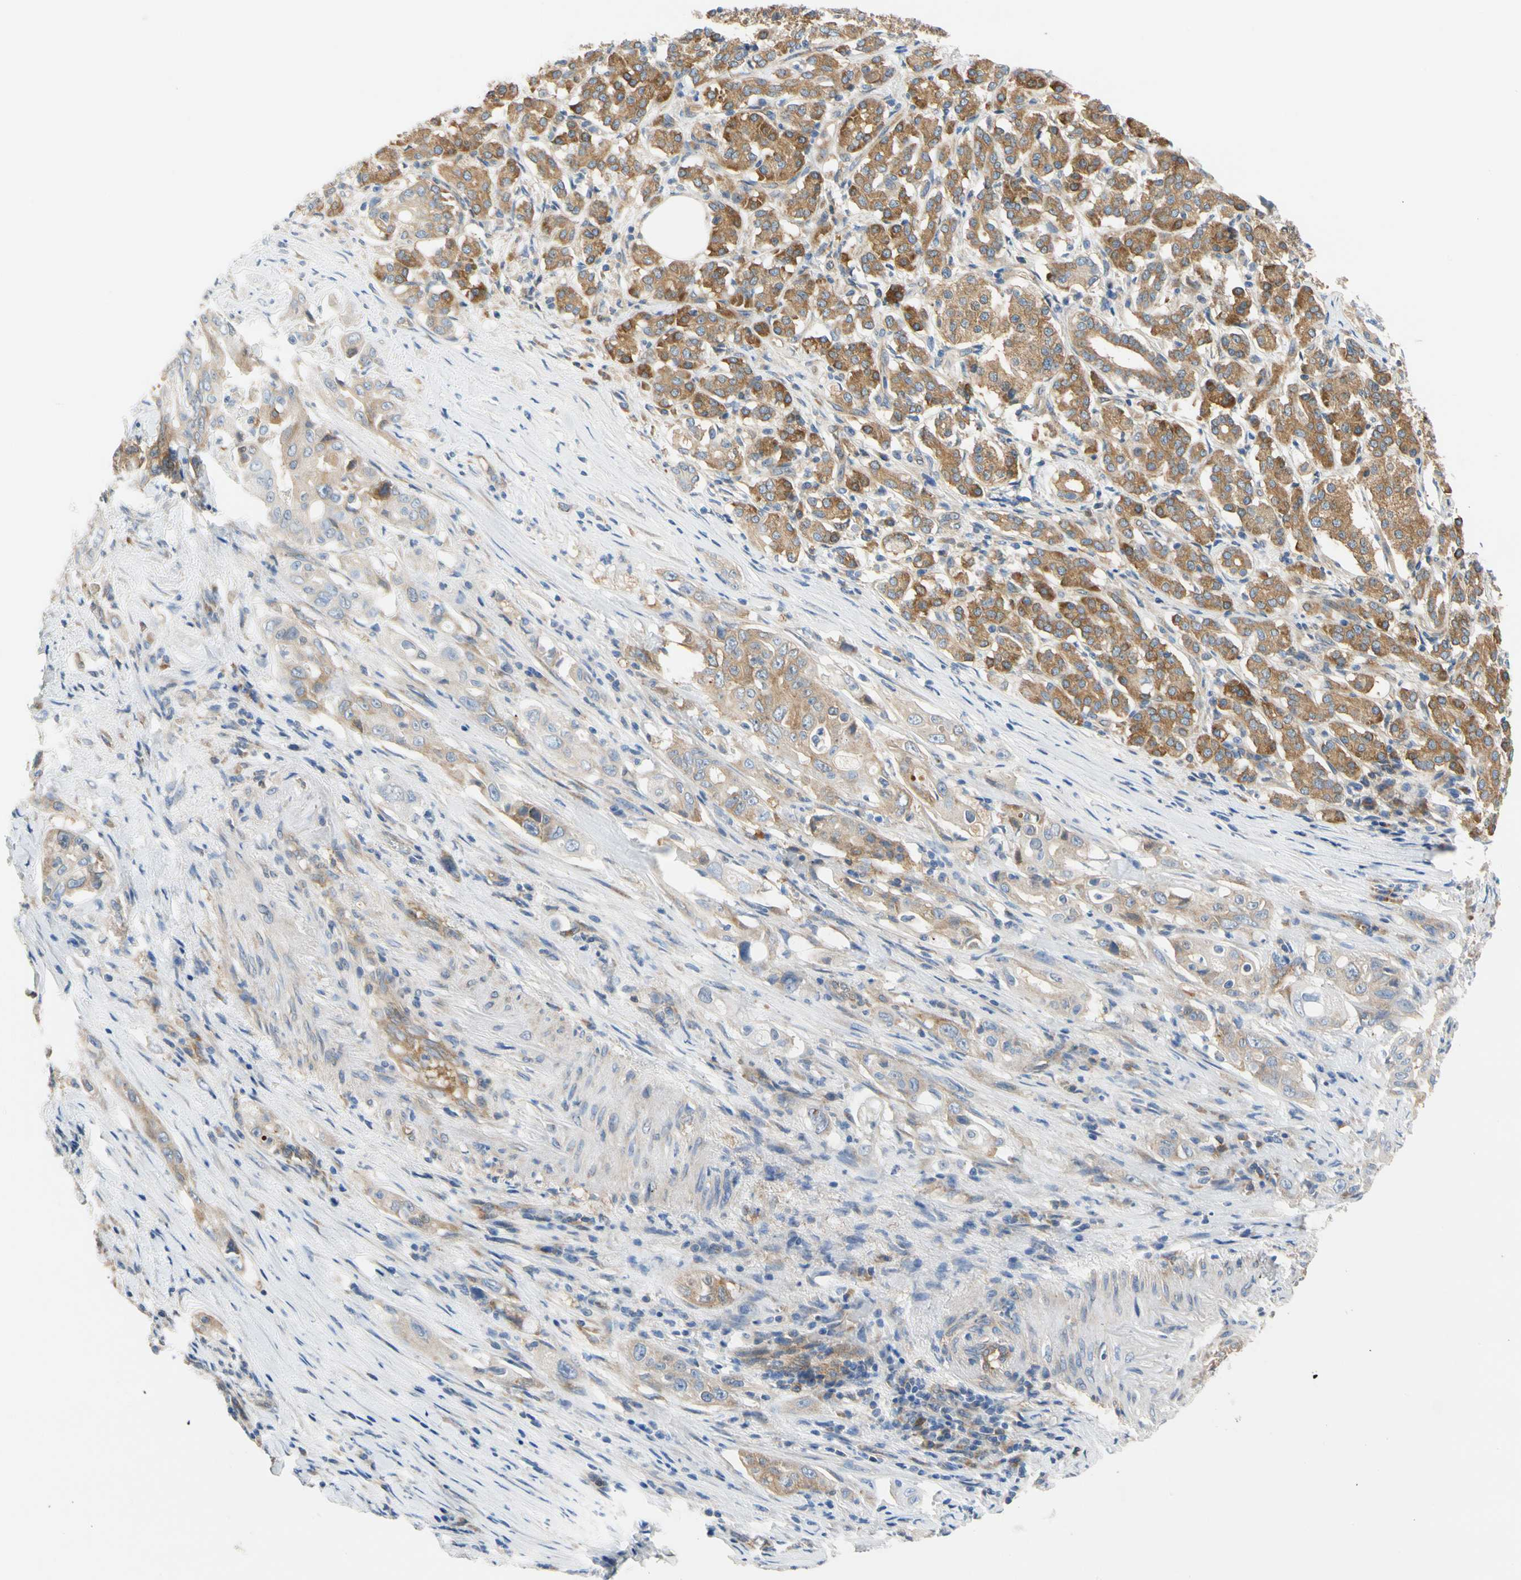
{"staining": {"intensity": "moderate", "quantity": ">75%", "location": "cytoplasmic/membranous"}, "tissue": "pancreatic cancer", "cell_type": "Tumor cells", "image_type": "cancer", "snomed": [{"axis": "morphology", "description": "Normal tissue, NOS"}, {"axis": "topography", "description": "Pancreas"}], "caption": "Brown immunohistochemical staining in human pancreatic cancer demonstrates moderate cytoplasmic/membranous staining in about >75% of tumor cells.", "gene": "GPHN", "patient": {"sex": "male", "age": 42}}